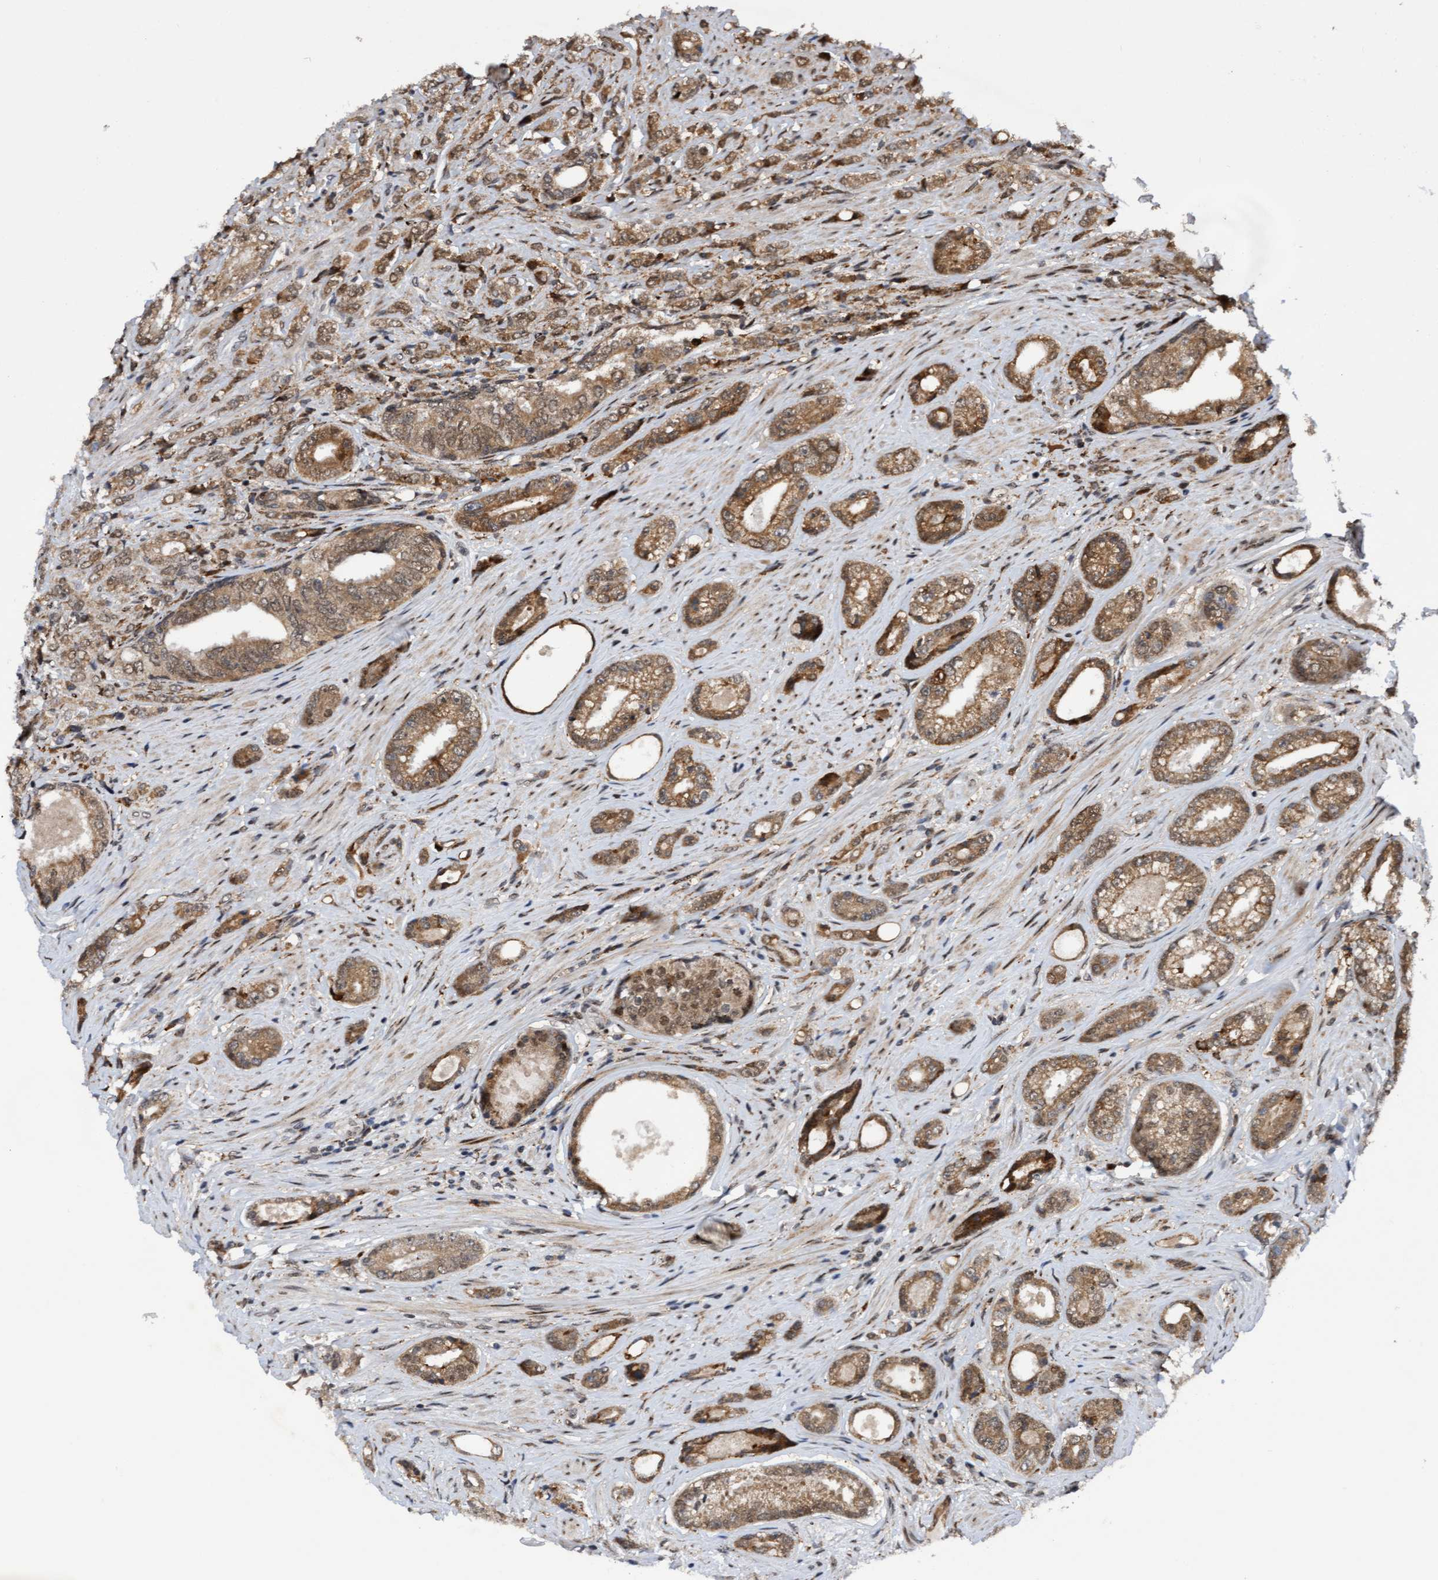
{"staining": {"intensity": "moderate", "quantity": ">75%", "location": "cytoplasmic/membranous"}, "tissue": "prostate cancer", "cell_type": "Tumor cells", "image_type": "cancer", "snomed": [{"axis": "morphology", "description": "Adenocarcinoma, High grade"}, {"axis": "topography", "description": "Prostate"}], "caption": "A high-resolution micrograph shows IHC staining of prostate cancer, which demonstrates moderate cytoplasmic/membranous staining in approximately >75% of tumor cells. The staining was performed using DAB to visualize the protein expression in brown, while the nuclei were stained in blue with hematoxylin (Magnification: 20x).", "gene": "TANC2", "patient": {"sex": "male", "age": 61}}